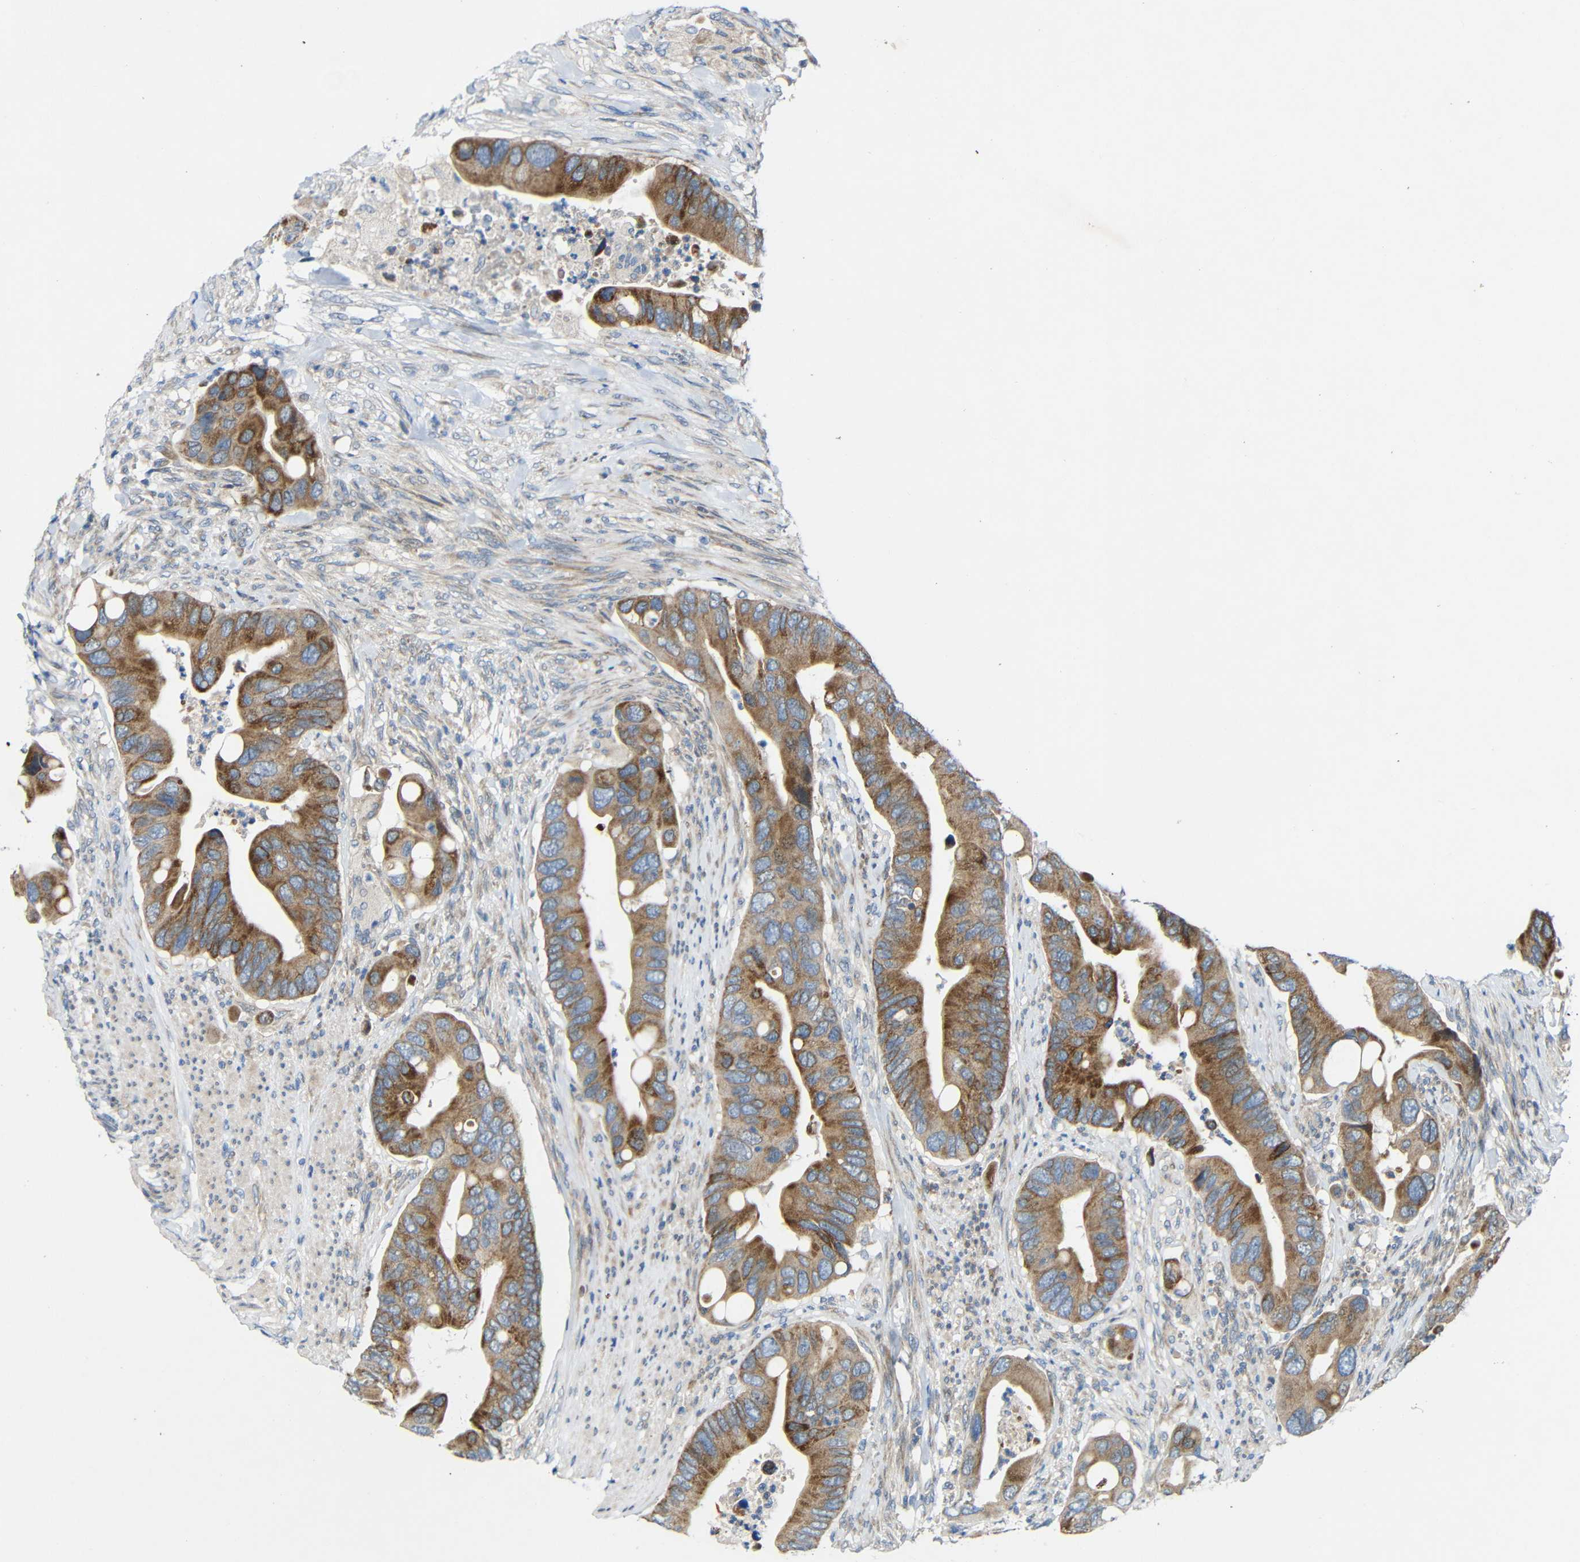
{"staining": {"intensity": "moderate", "quantity": ">75%", "location": "cytoplasmic/membranous"}, "tissue": "colorectal cancer", "cell_type": "Tumor cells", "image_type": "cancer", "snomed": [{"axis": "morphology", "description": "Adenocarcinoma, NOS"}, {"axis": "topography", "description": "Rectum"}], "caption": "Human colorectal adenocarcinoma stained with a brown dye shows moderate cytoplasmic/membranous positive positivity in about >75% of tumor cells.", "gene": "TMEM25", "patient": {"sex": "female", "age": 57}}